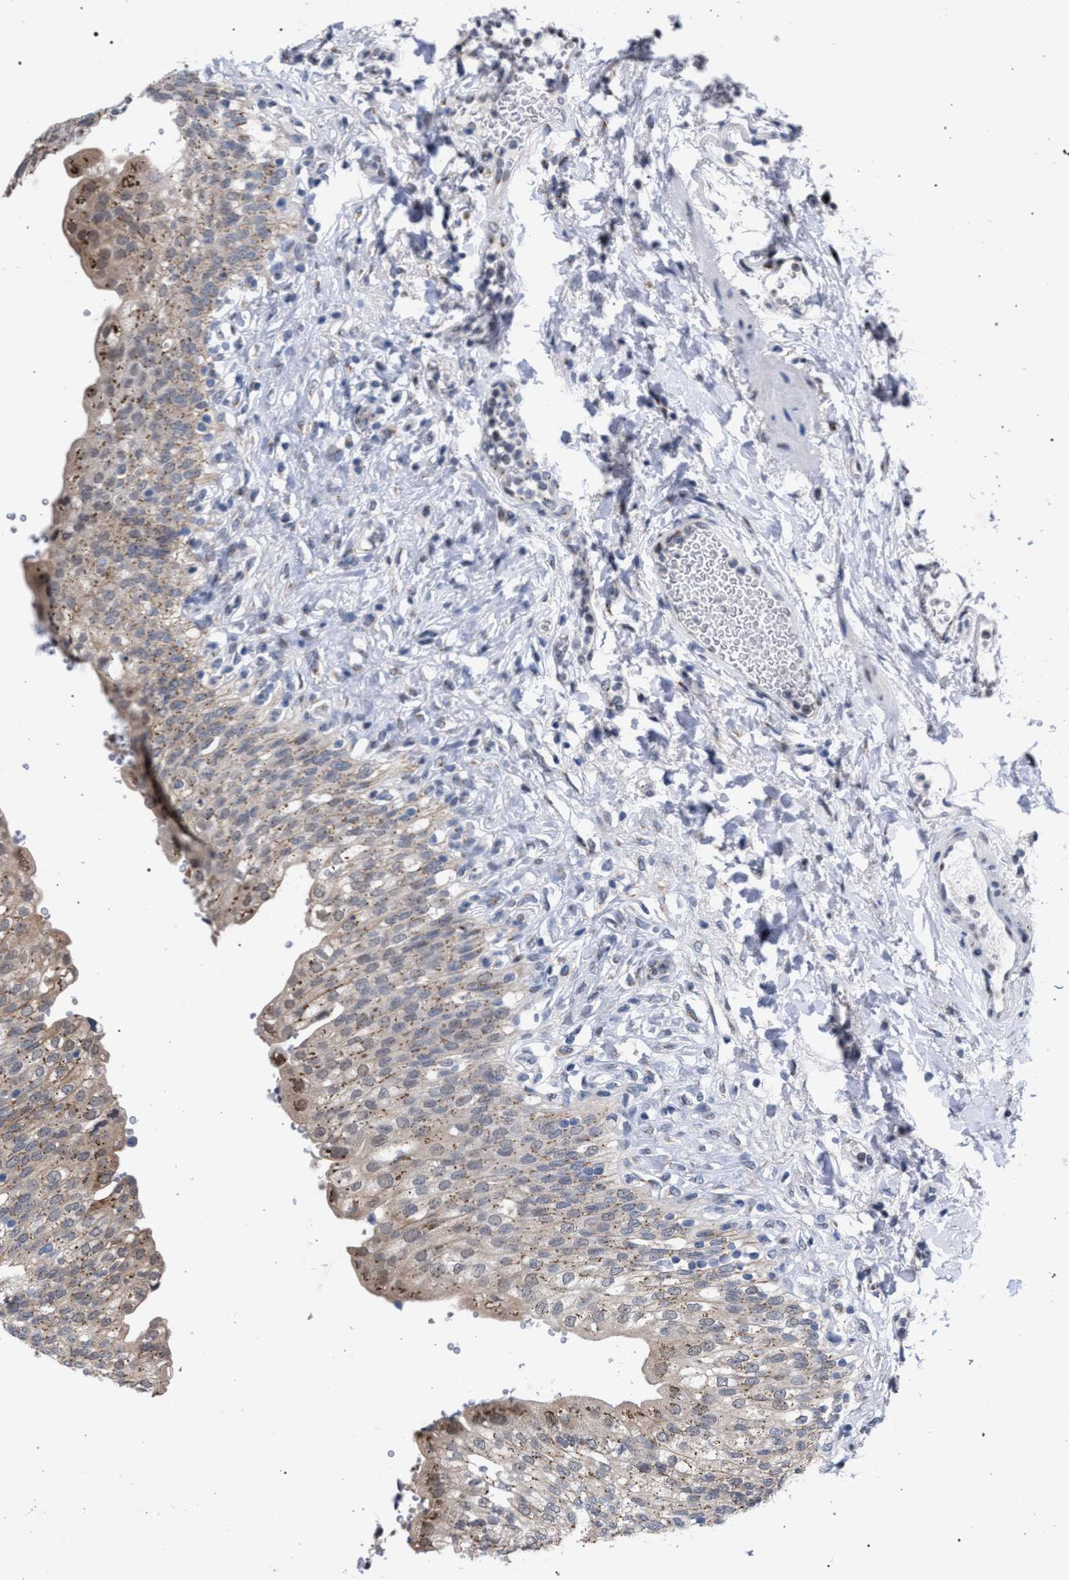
{"staining": {"intensity": "moderate", "quantity": ">75%", "location": "cytoplasmic/membranous"}, "tissue": "urinary bladder", "cell_type": "Urothelial cells", "image_type": "normal", "snomed": [{"axis": "morphology", "description": "Urothelial carcinoma, High grade"}, {"axis": "topography", "description": "Urinary bladder"}], "caption": "Urinary bladder stained with immunohistochemistry exhibits moderate cytoplasmic/membranous expression in approximately >75% of urothelial cells. (Stains: DAB (3,3'-diaminobenzidine) in brown, nuclei in blue, Microscopy: brightfield microscopy at high magnification).", "gene": "GOLGA2", "patient": {"sex": "male", "age": 46}}